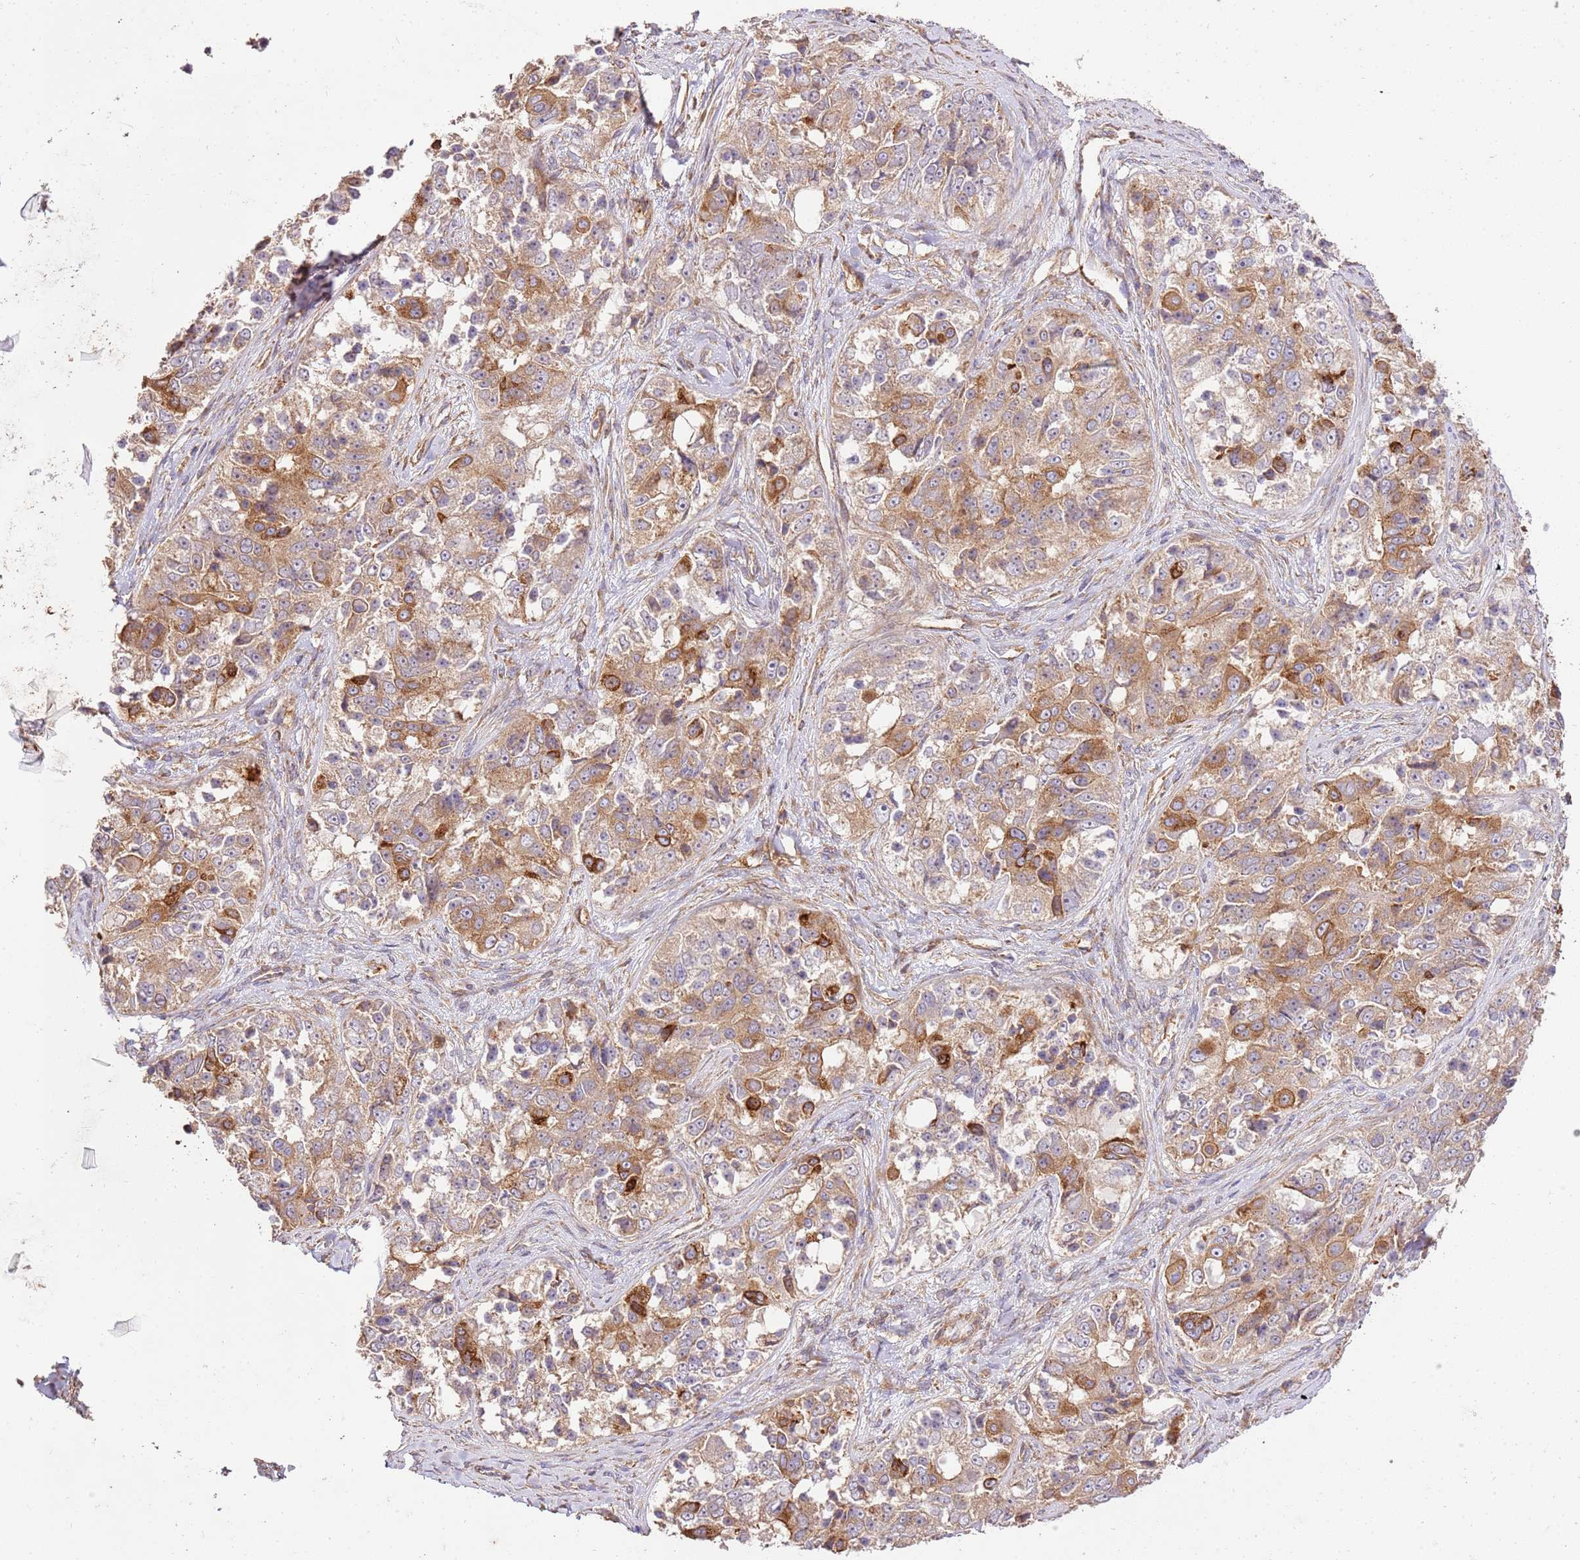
{"staining": {"intensity": "moderate", "quantity": ">75%", "location": "cytoplasmic/membranous"}, "tissue": "ovarian cancer", "cell_type": "Tumor cells", "image_type": "cancer", "snomed": [{"axis": "morphology", "description": "Carcinoma, endometroid"}, {"axis": "topography", "description": "Ovary"}], "caption": "Protein staining shows moderate cytoplasmic/membranous staining in approximately >75% of tumor cells in endometroid carcinoma (ovarian).", "gene": "ZBTB39", "patient": {"sex": "female", "age": 51}}